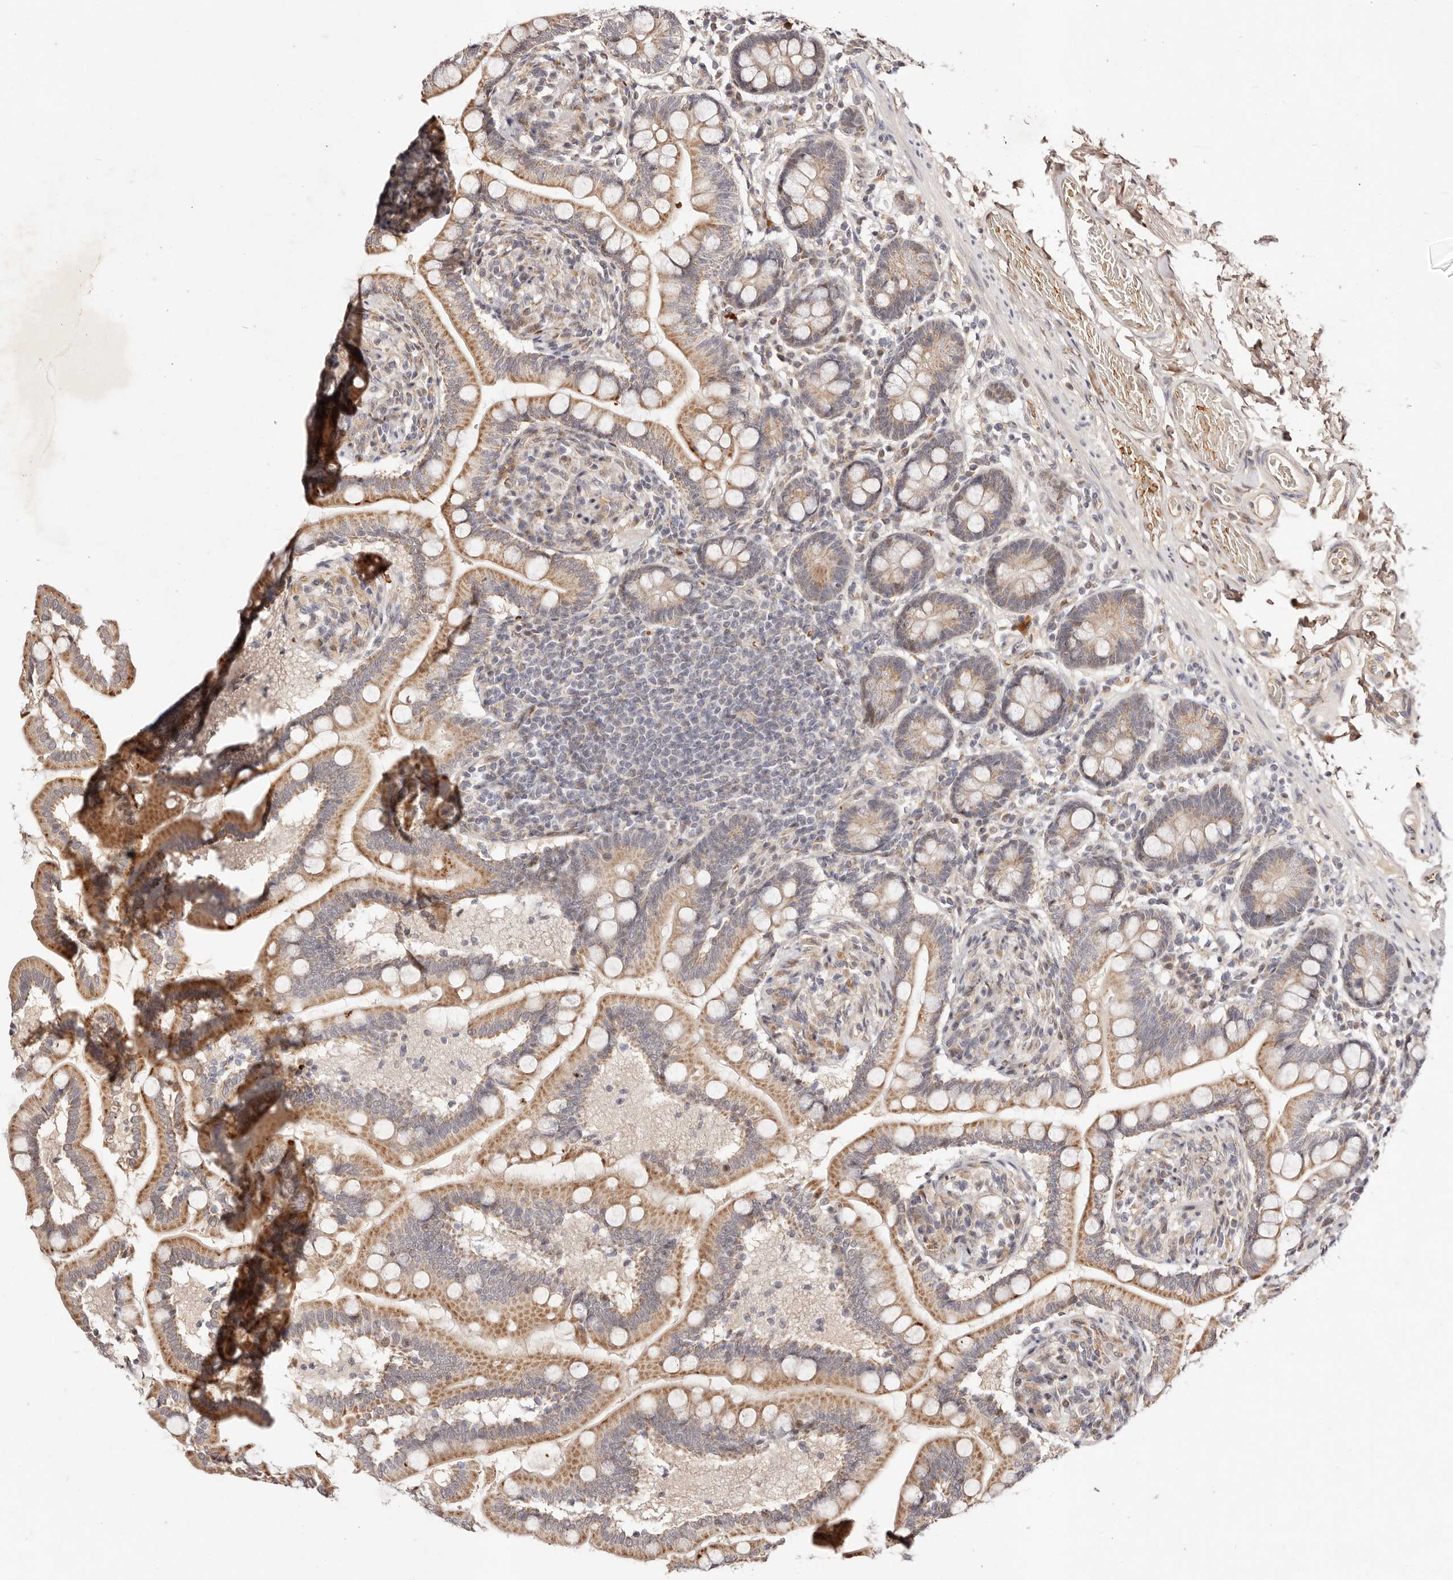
{"staining": {"intensity": "moderate", "quantity": ">75%", "location": "cytoplasmic/membranous"}, "tissue": "small intestine", "cell_type": "Glandular cells", "image_type": "normal", "snomed": [{"axis": "morphology", "description": "Normal tissue, NOS"}, {"axis": "topography", "description": "Small intestine"}], "caption": "About >75% of glandular cells in benign human small intestine demonstrate moderate cytoplasmic/membranous protein expression as visualized by brown immunohistochemical staining.", "gene": "WRN", "patient": {"sex": "female", "age": 64}}